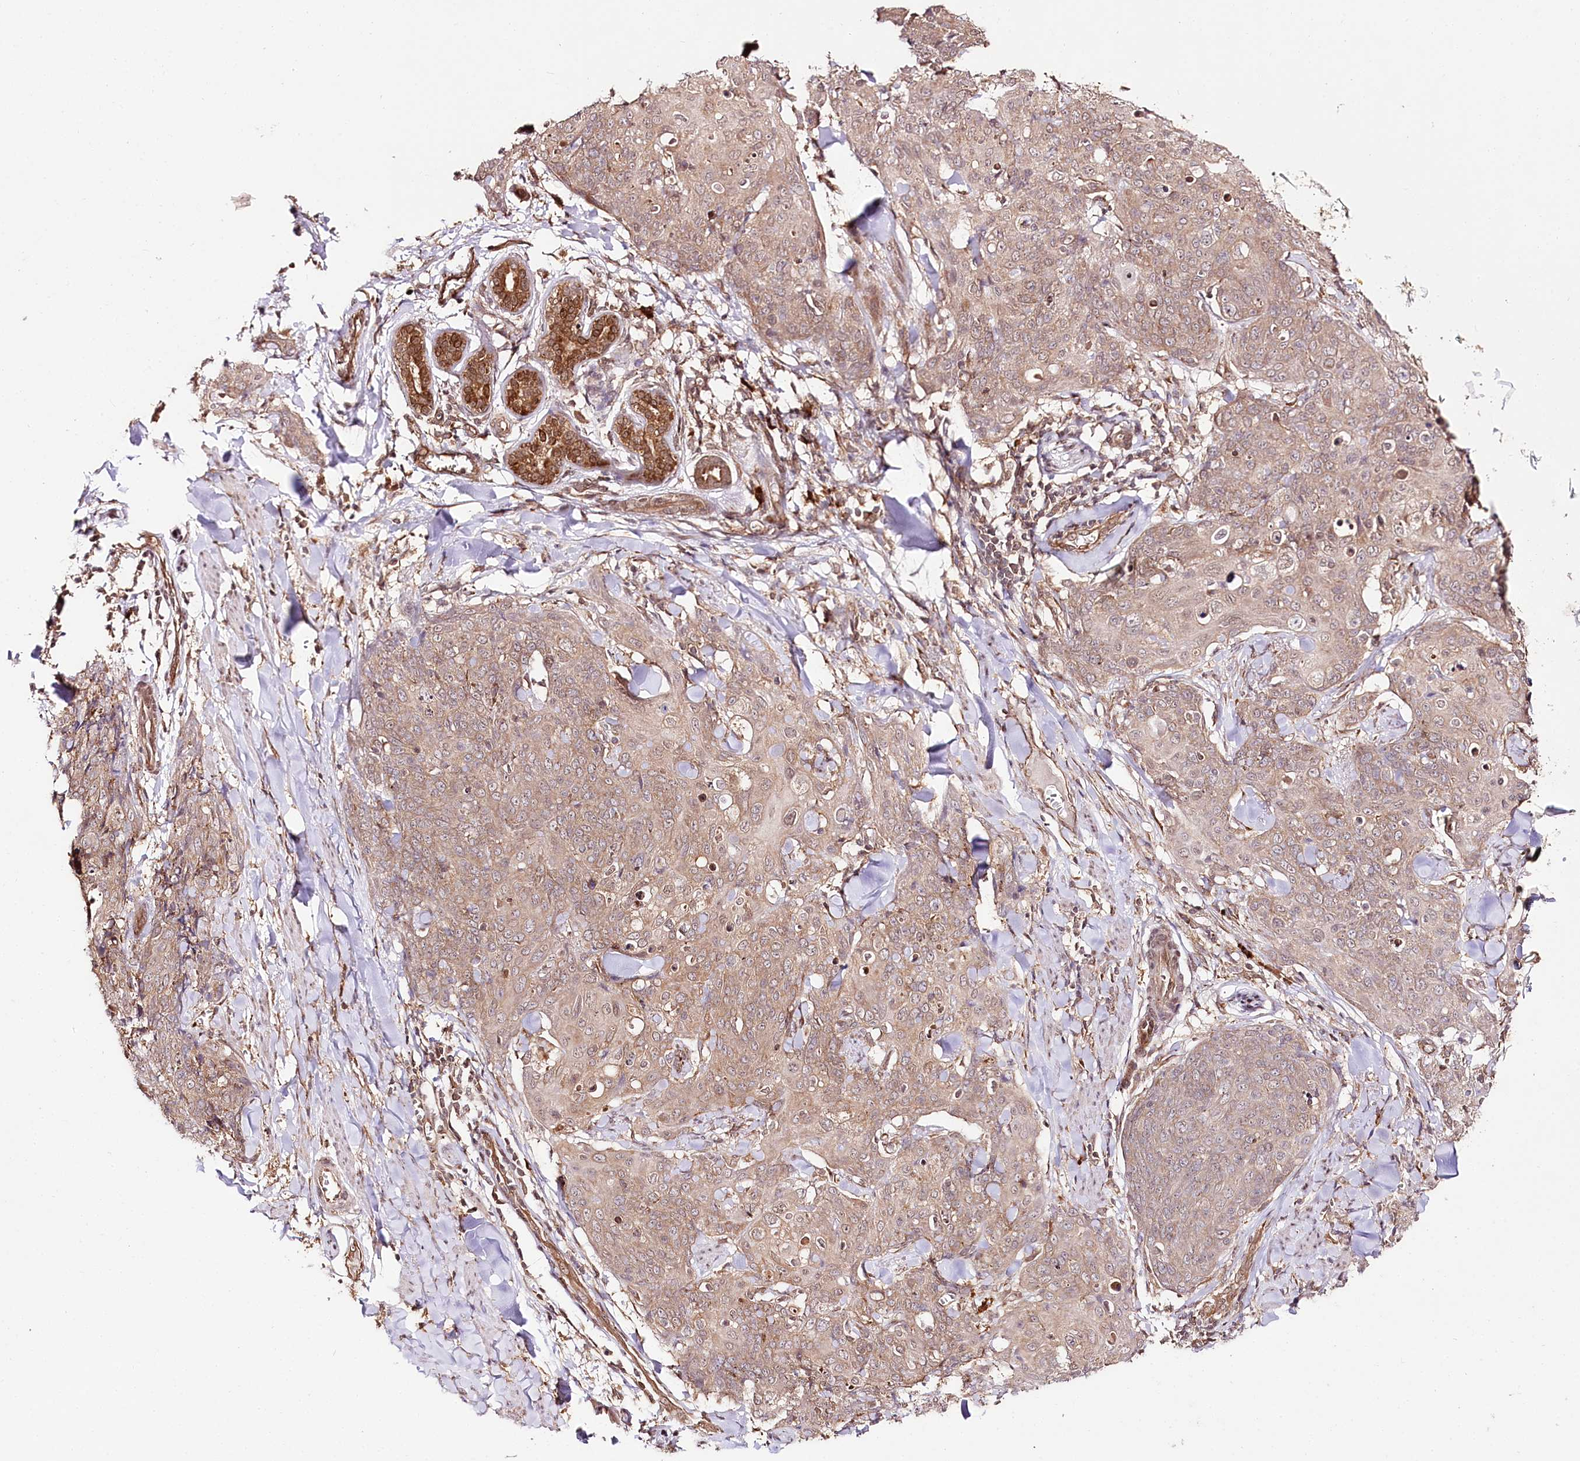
{"staining": {"intensity": "weak", "quantity": ">75%", "location": "cytoplasmic/membranous"}, "tissue": "skin cancer", "cell_type": "Tumor cells", "image_type": "cancer", "snomed": [{"axis": "morphology", "description": "Squamous cell carcinoma, NOS"}, {"axis": "topography", "description": "Skin"}, {"axis": "topography", "description": "Vulva"}], "caption": "Skin cancer (squamous cell carcinoma) stained with DAB (3,3'-diaminobenzidine) immunohistochemistry (IHC) shows low levels of weak cytoplasmic/membranous positivity in about >75% of tumor cells.", "gene": "ENSG00000144785", "patient": {"sex": "female", "age": 85}}